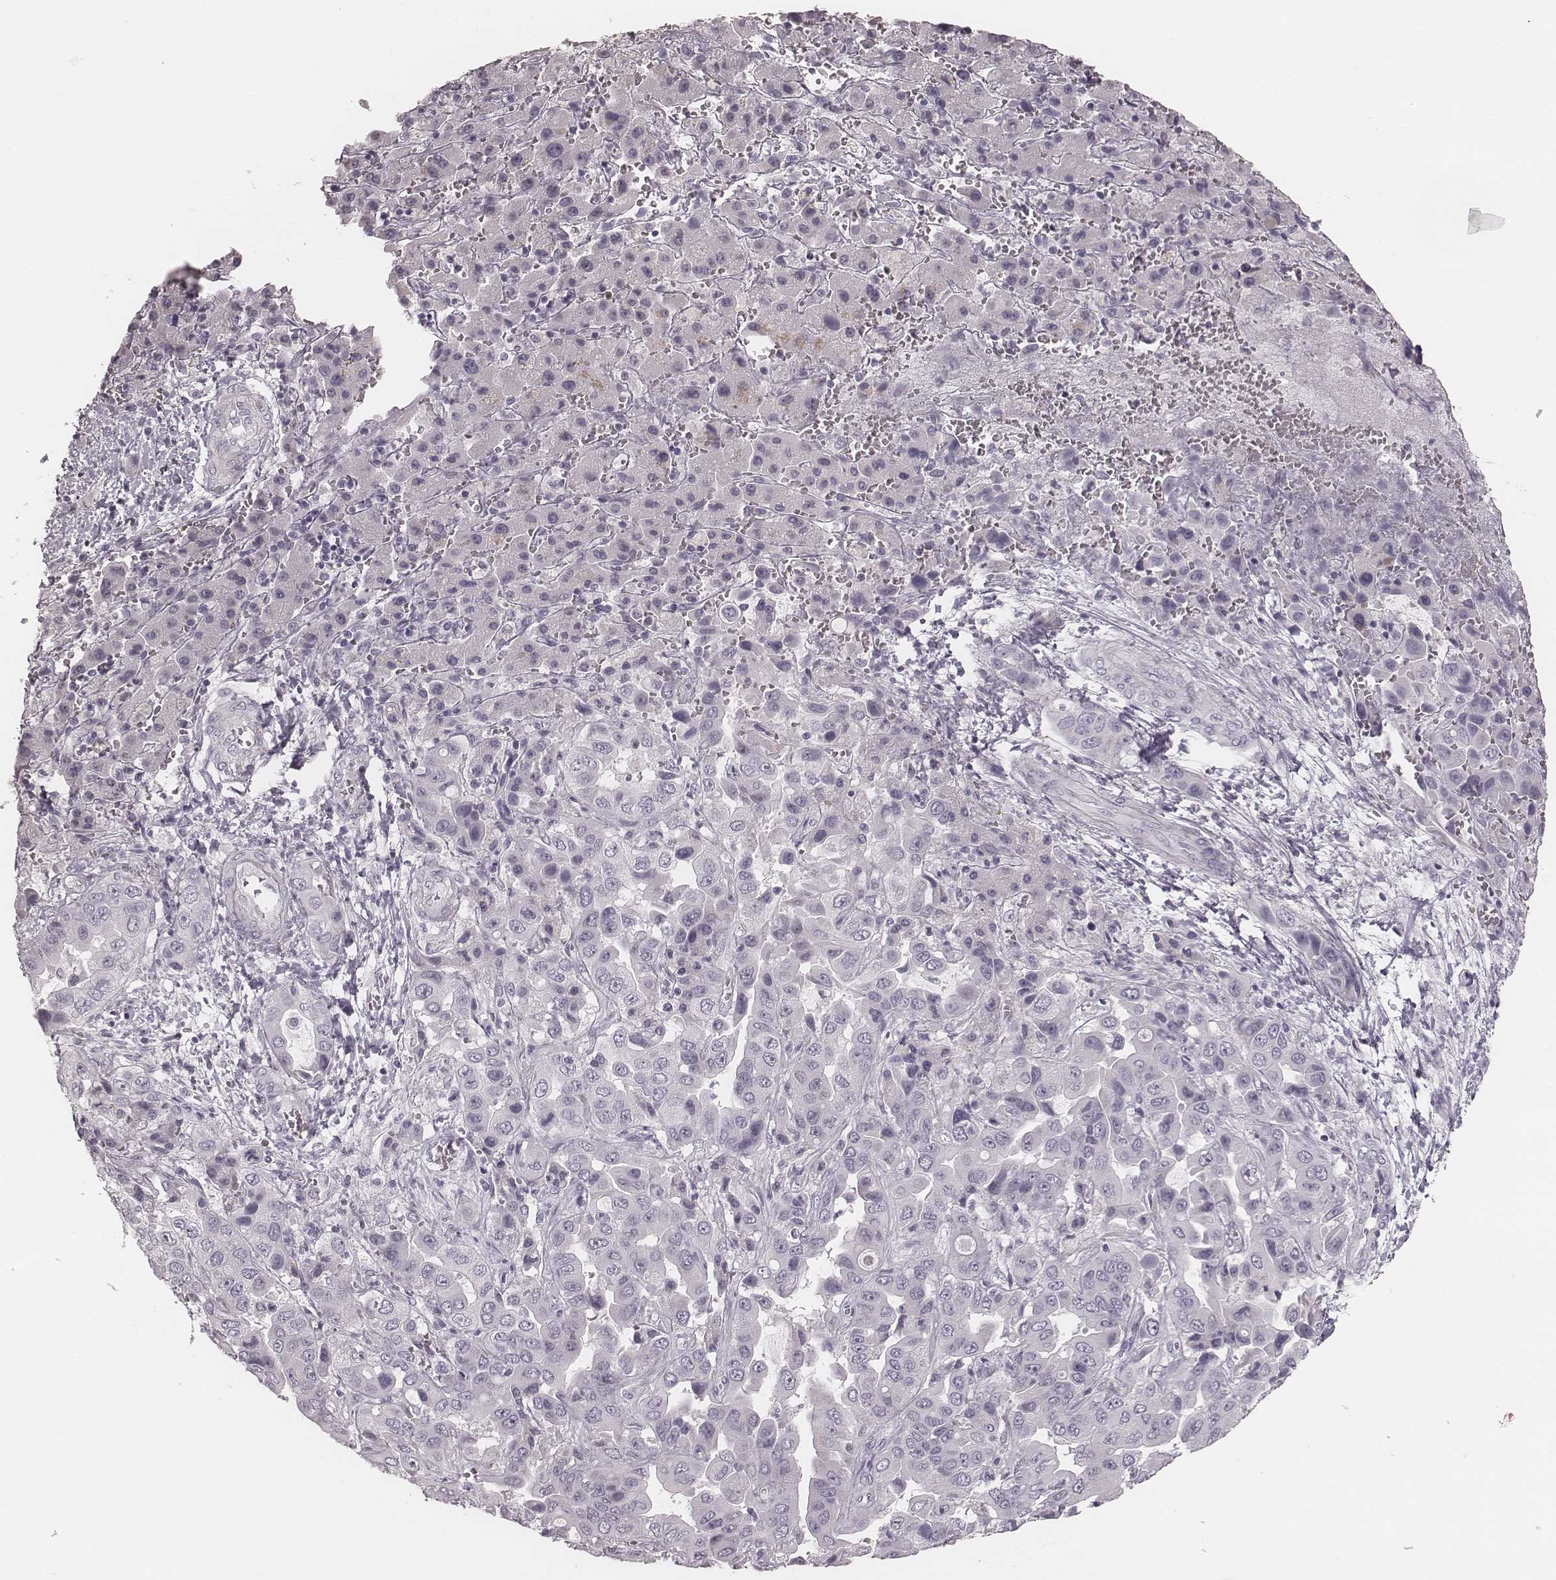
{"staining": {"intensity": "negative", "quantity": "none", "location": "none"}, "tissue": "liver cancer", "cell_type": "Tumor cells", "image_type": "cancer", "snomed": [{"axis": "morphology", "description": "Cholangiocarcinoma"}, {"axis": "topography", "description": "Liver"}], "caption": "Immunohistochemistry of liver cancer (cholangiocarcinoma) reveals no positivity in tumor cells.", "gene": "SPA17", "patient": {"sex": "female", "age": 52}}